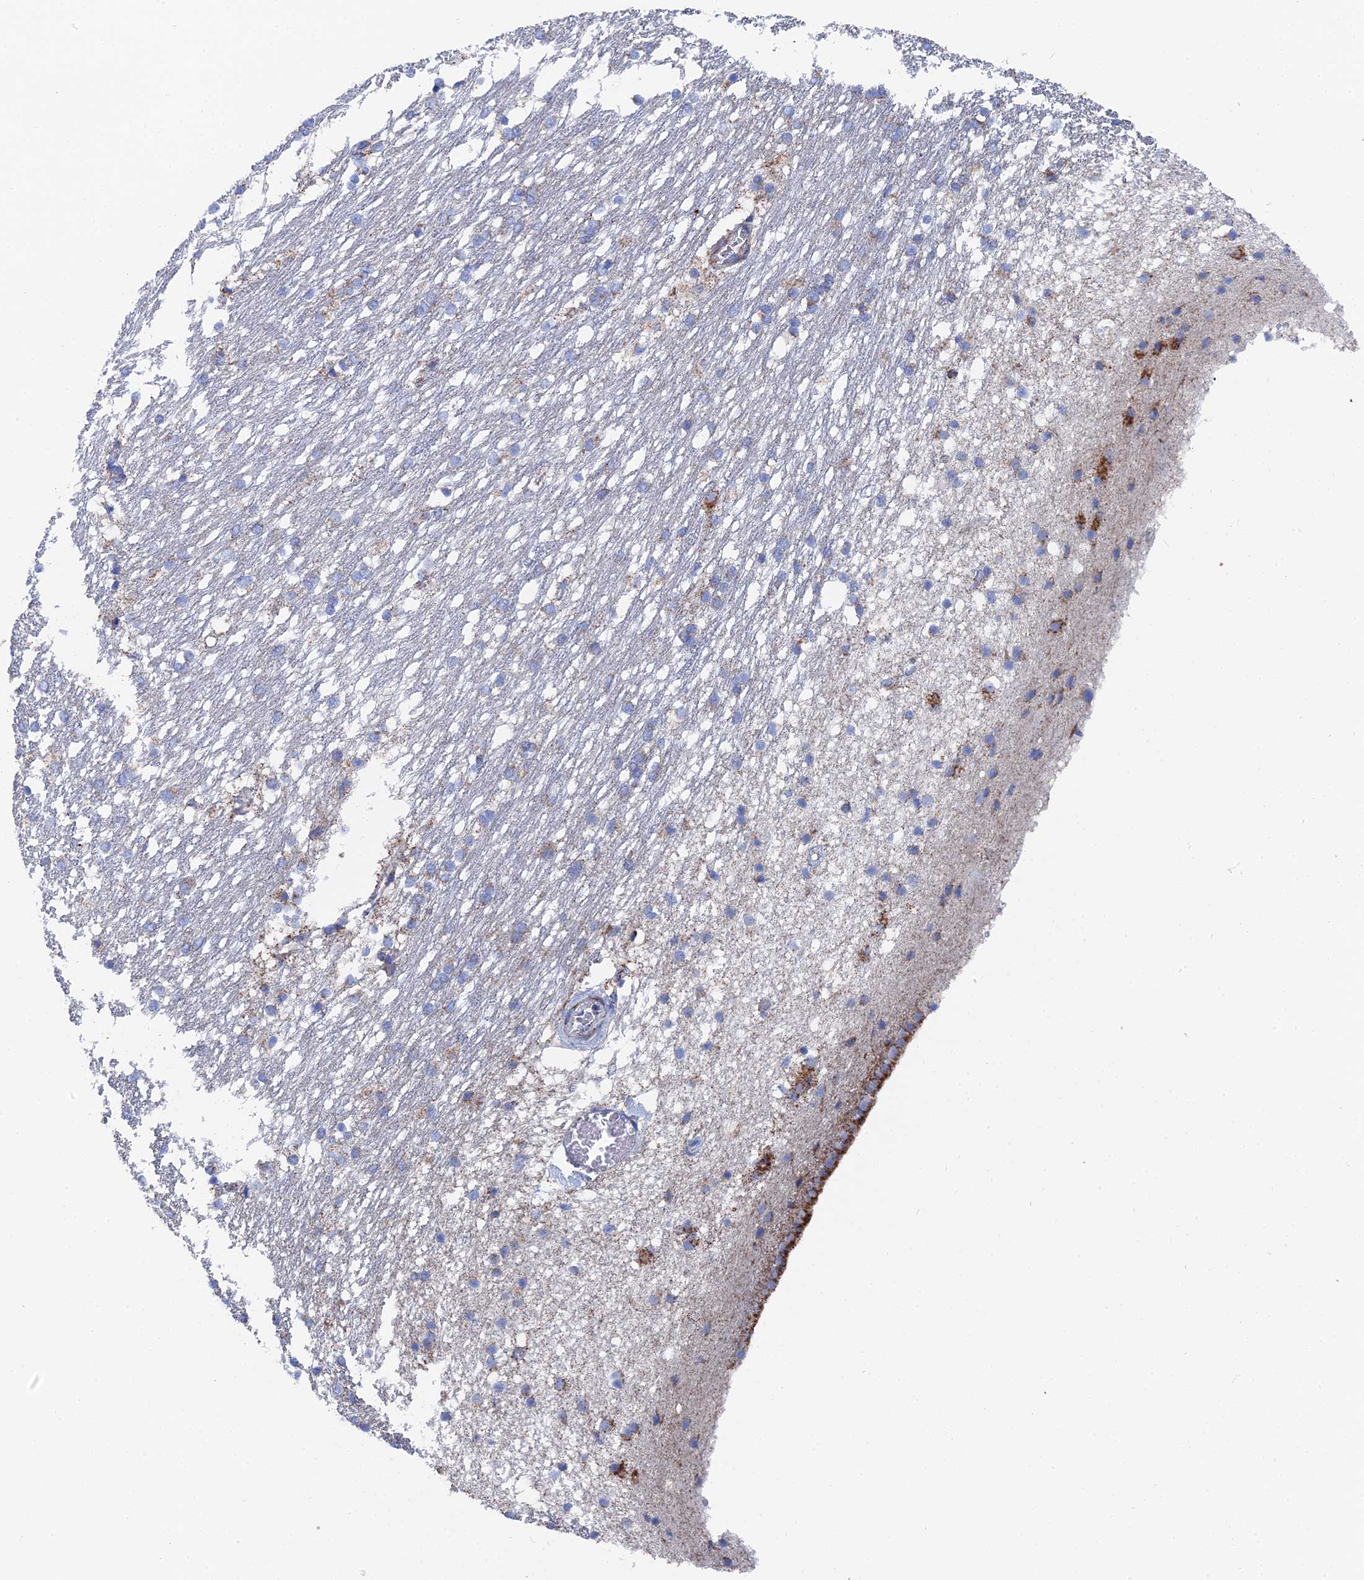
{"staining": {"intensity": "strong", "quantity": "<25%", "location": "cytoplasmic/membranous"}, "tissue": "caudate", "cell_type": "Glial cells", "image_type": "normal", "snomed": [{"axis": "morphology", "description": "Normal tissue, NOS"}, {"axis": "topography", "description": "Lateral ventricle wall"}], "caption": "Immunohistochemistry (IHC) staining of normal caudate, which exhibits medium levels of strong cytoplasmic/membranous staining in about <25% of glial cells indicating strong cytoplasmic/membranous protein positivity. The staining was performed using DAB (3,3'-diaminobenzidine) (brown) for protein detection and nuclei were counterstained in hematoxylin (blue).", "gene": "IFT80", "patient": {"sex": "female", "age": 19}}